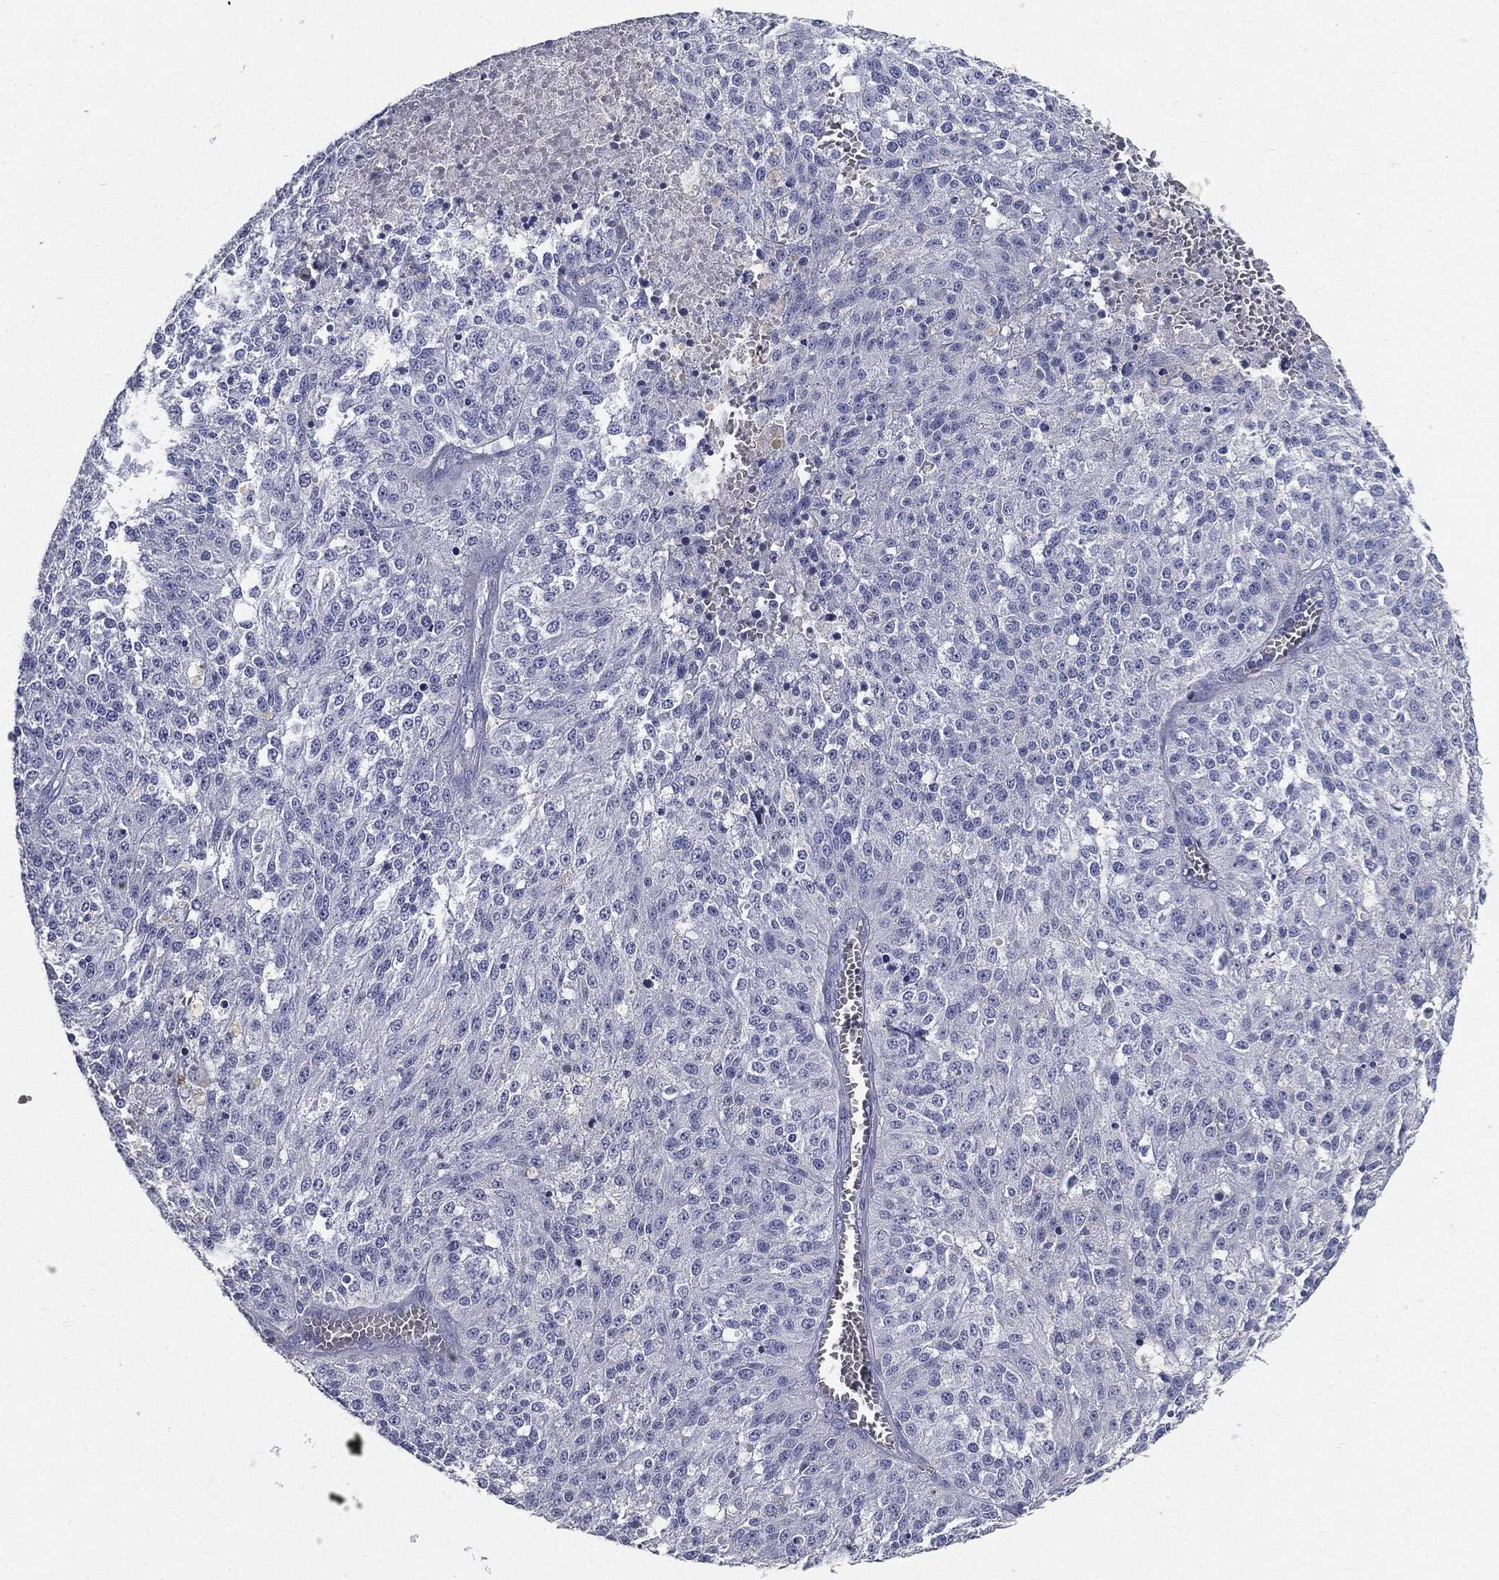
{"staining": {"intensity": "negative", "quantity": "none", "location": "none"}, "tissue": "melanoma", "cell_type": "Tumor cells", "image_type": "cancer", "snomed": [{"axis": "morphology", "description": "Malignant melanoma, Metastatic site"}, {"axis": "topography", "description": "Lymph node"}], "caption": "Image shows no significant protein staining in tumor cells of malignant melanoma (metastatic site).", "gene": "CUZD1", "patient": {"sex": "female", "age": 64}}